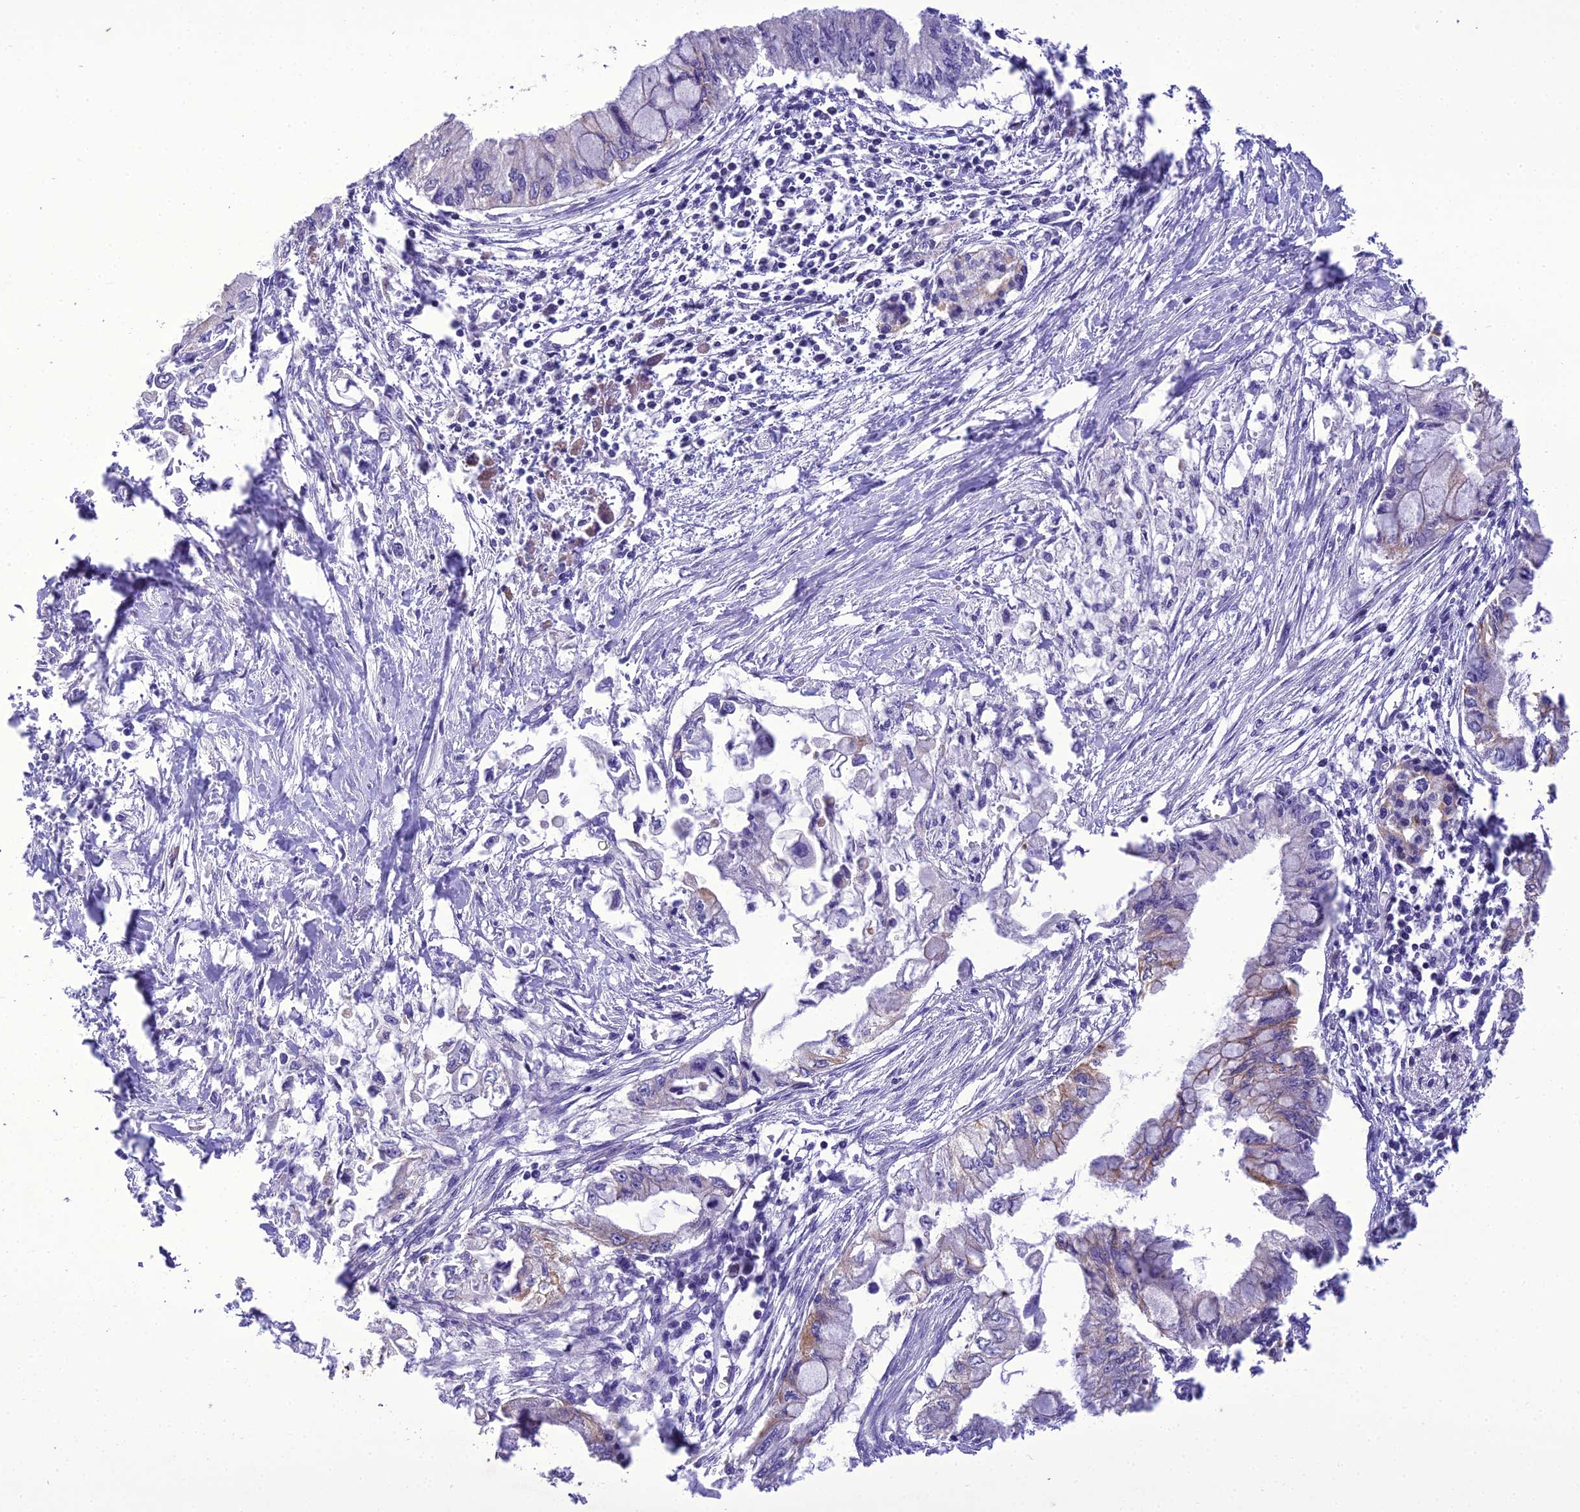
{"staining": {"intensity": "weak", "quantity": "<25%", "location": "cytoplasmic/membranous"}, "tissue": "pancreatic cancer", "cell_type": "Tumor cells", "image_type": "cancer", "snomed": [{"axis": "morphology", "description": "Adenocarcinoma, NOS"}, {"axis": "topography", "description": "Pancreas"}], "caption": "A high-resolution histopathology image shows immunohistochemistry staining of adenocarcinoma (pancreatic), which demonstrates no significant positivity in tumor cells.", "gene": "SCRT1", "patient": {"sex": "male", "age": 48}}